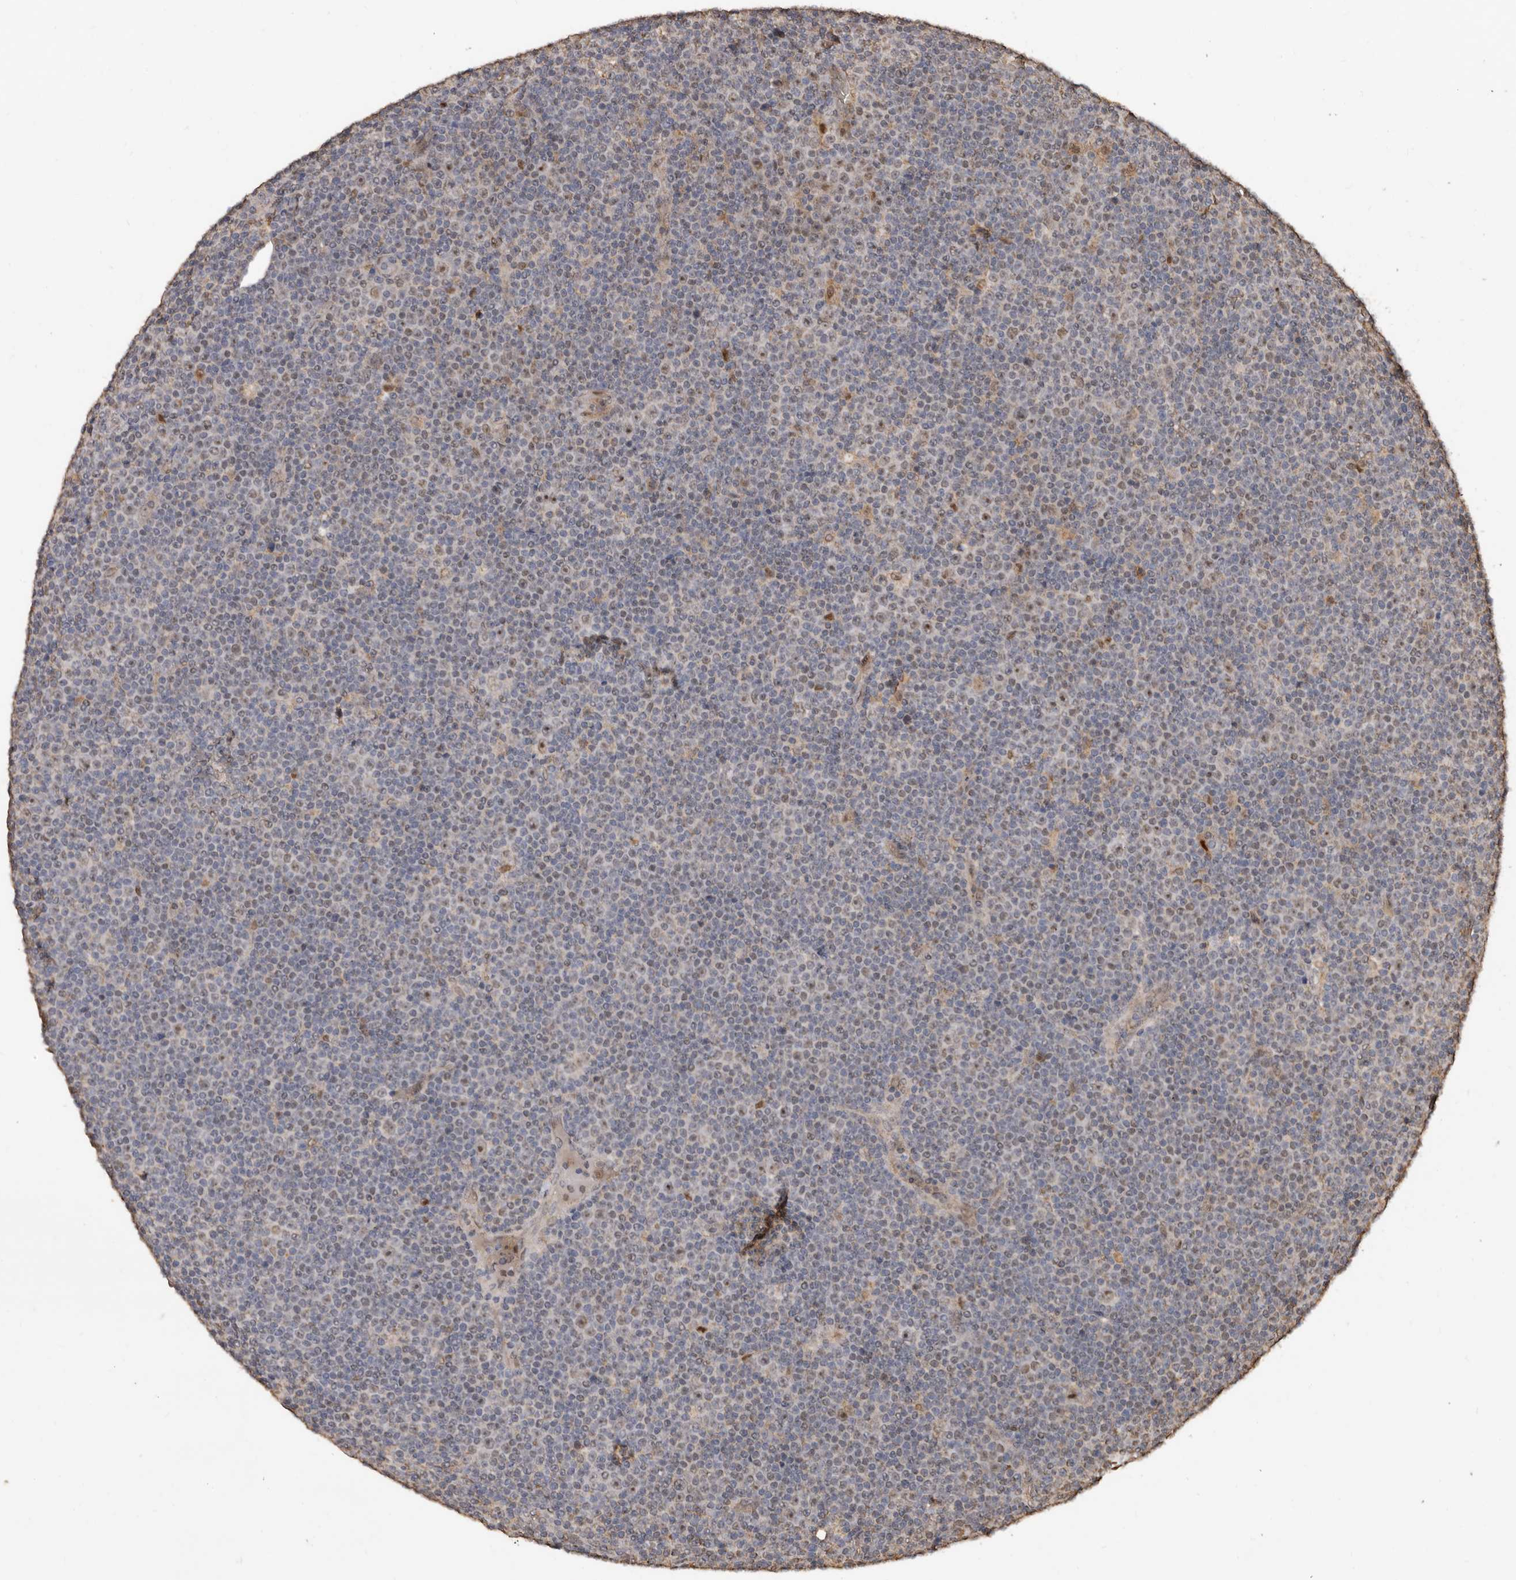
{"staining": {"intensity": "weak", "quantity": "<25%", "location": "nuclear"}, "tissue": "lymphoma", "cell_type": "Tumor cells", "image_type": "cancer", "snomed": [{"axis": "morphology", "description": "Malignant lymphoma, non-Hodgkin's type, Low grade"}, {"axis": "topography", "description": "Lymph node"}], "caption": "Immunohistochemical staining of lymphoma demonstrates no significant positivity in tumor cells.", "gene": "GRAMD2A", "patient": {"sex": "female", "age": 67}}